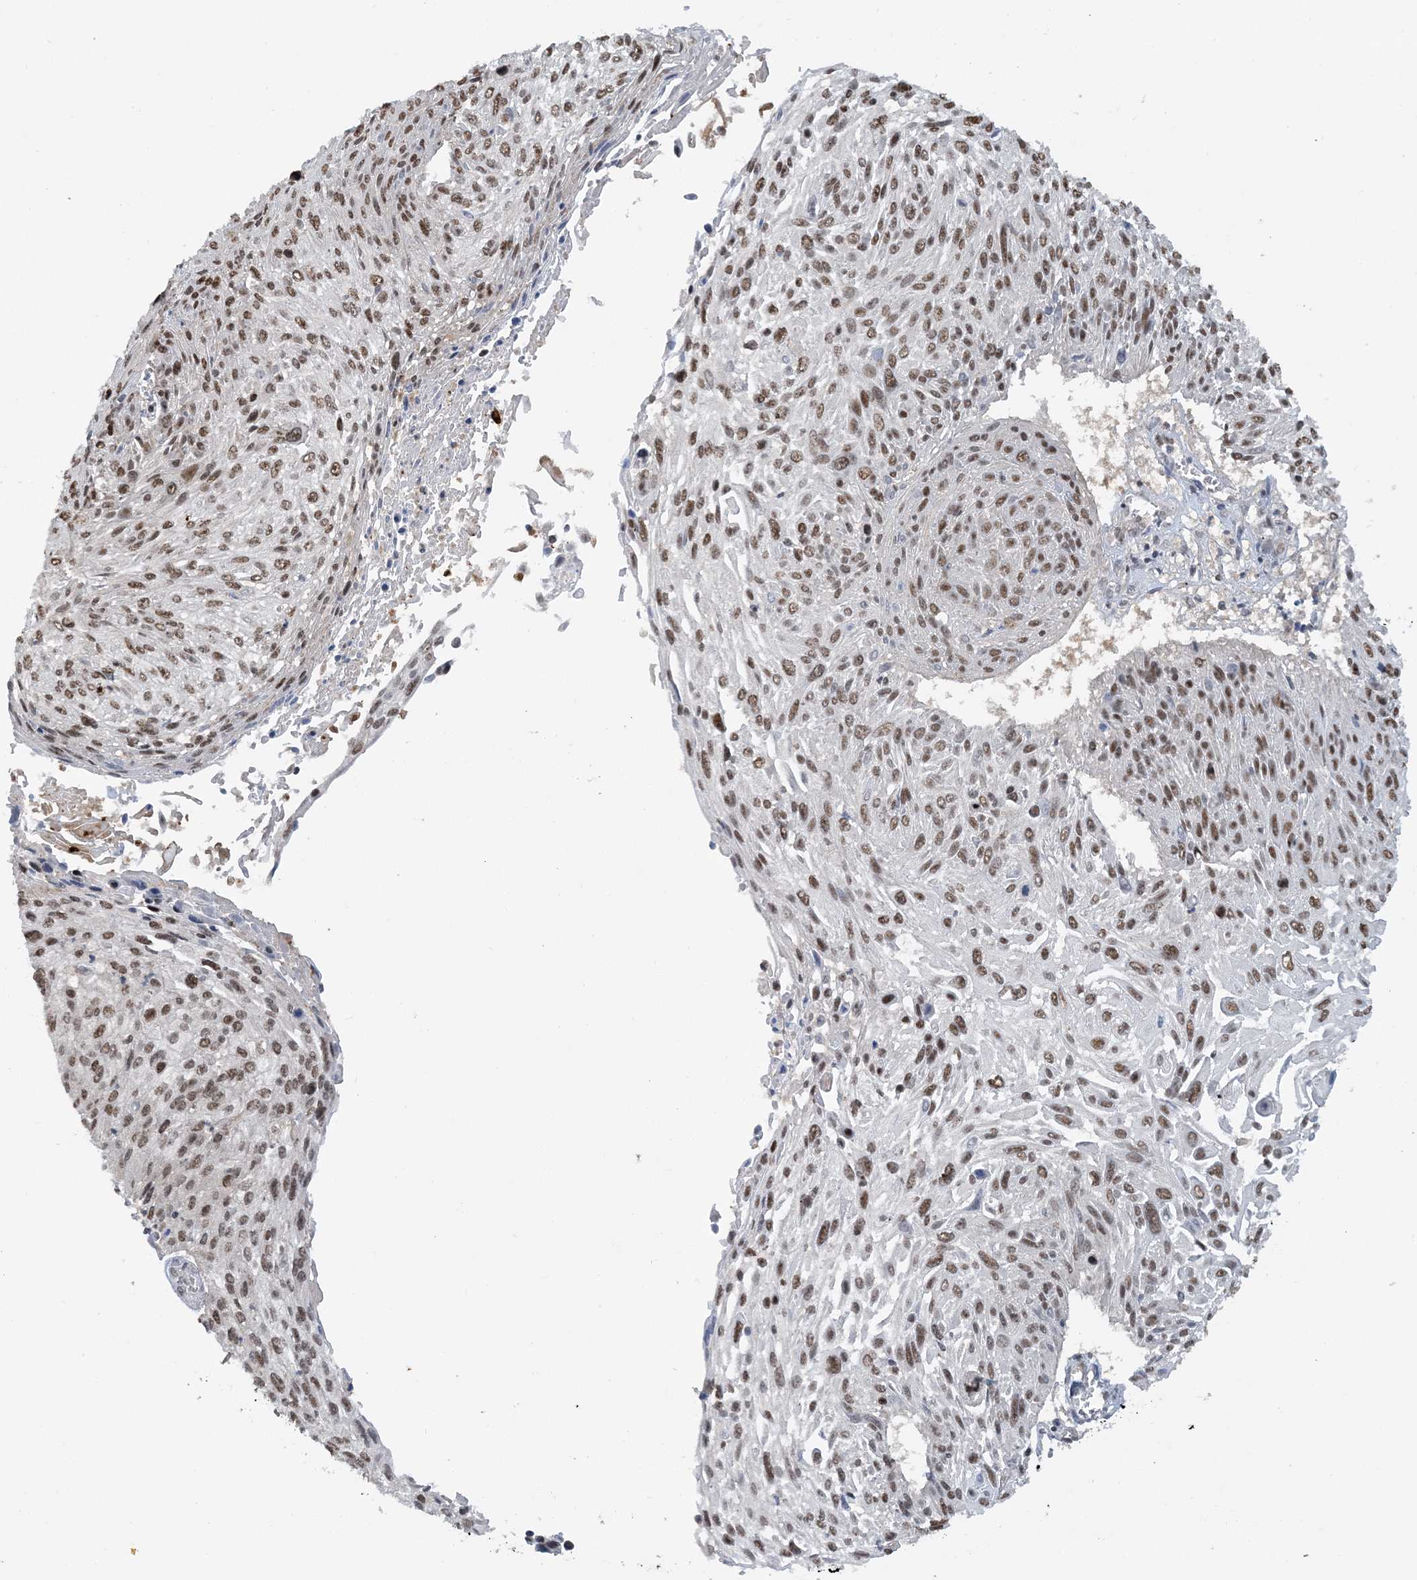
{"staining": {"intensity": "moderate", "quantity": ">75%", "location": "nuclear"}, "tissue": "cervical cancer", "cell_type": "Tumor cells", "image_type": "cancer", "snomed": [{"axis": "morphology", "description": "Squamous cell carcinoma, NOS"}, {"axis": "topography", "description": "Cervix"}], "caption": "The photomicrograph displays immunohistochemical staining of cervical cancer (squamous cell carcinoma). There is moderate nuclear positivity is seen in about >75% of tumor cells. (Stains: DAB (3,3'-diaminobenzidine) in brown, nuclei in blue, Microscopy: brightfield microscopy at high magnification).", "gene": "ACYP2", "patient": {"sex": "female", "age": 51}}